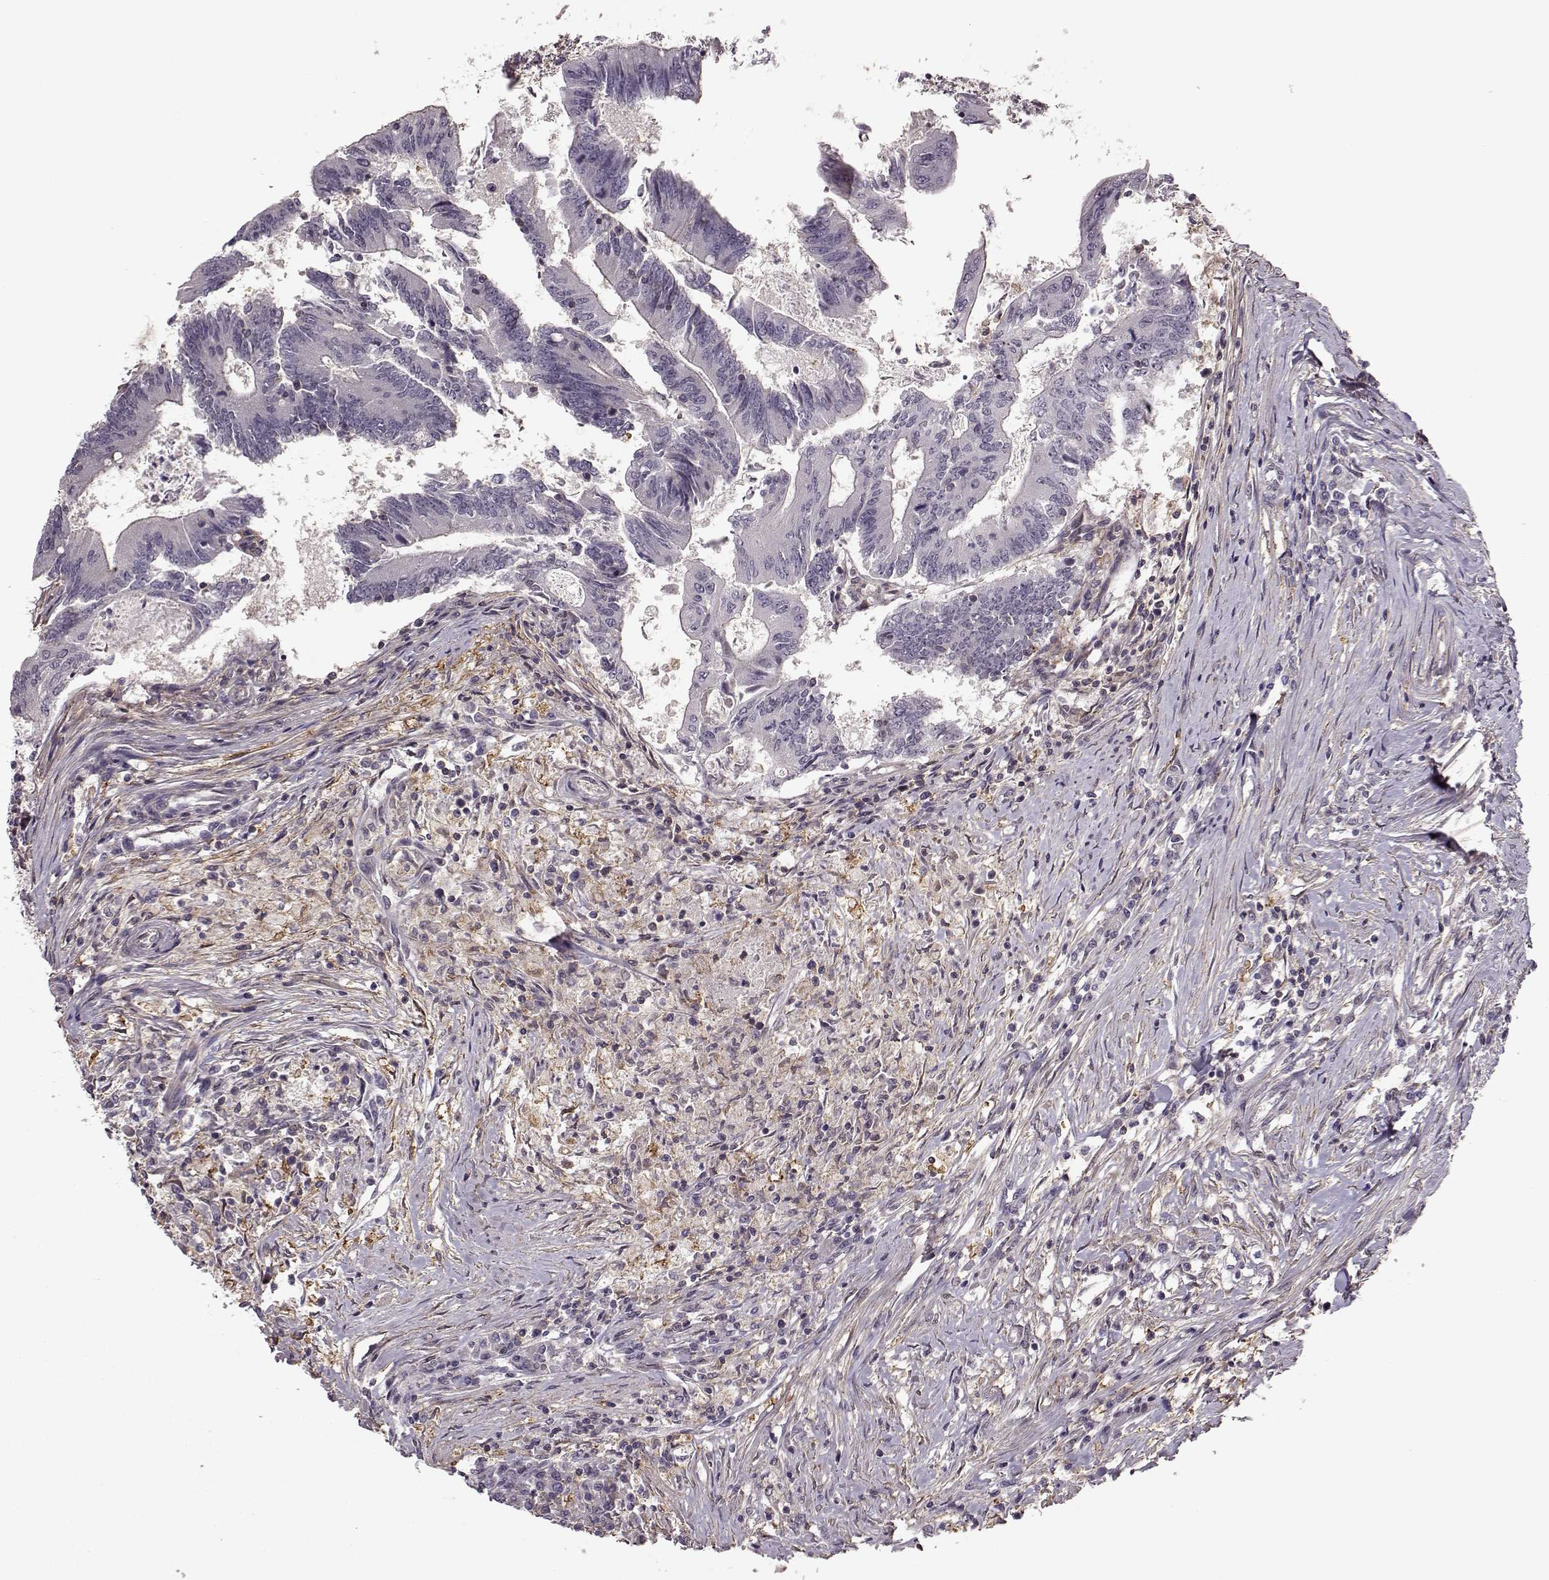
{"staining": {"intensity": "negative", "quantity": "none", "location": "none"}, "tissue": "colorectal cancer", "cell_type": "Tumor cells", "image_type": "cancer", "snomed": [{"axis": "morphology", "description": "Adenocarcinoma, NOS"}, {"axis": "topography", "description": "Colon"}], "caption": "Immunohistochemistry histopathology image of human adenocarcinoma (colorectal) stained for a protein (brown), which demonstrates no expression in tumor cells.", "gene": "MFSD1", "patient": {"sex": "female", "age": 70}}